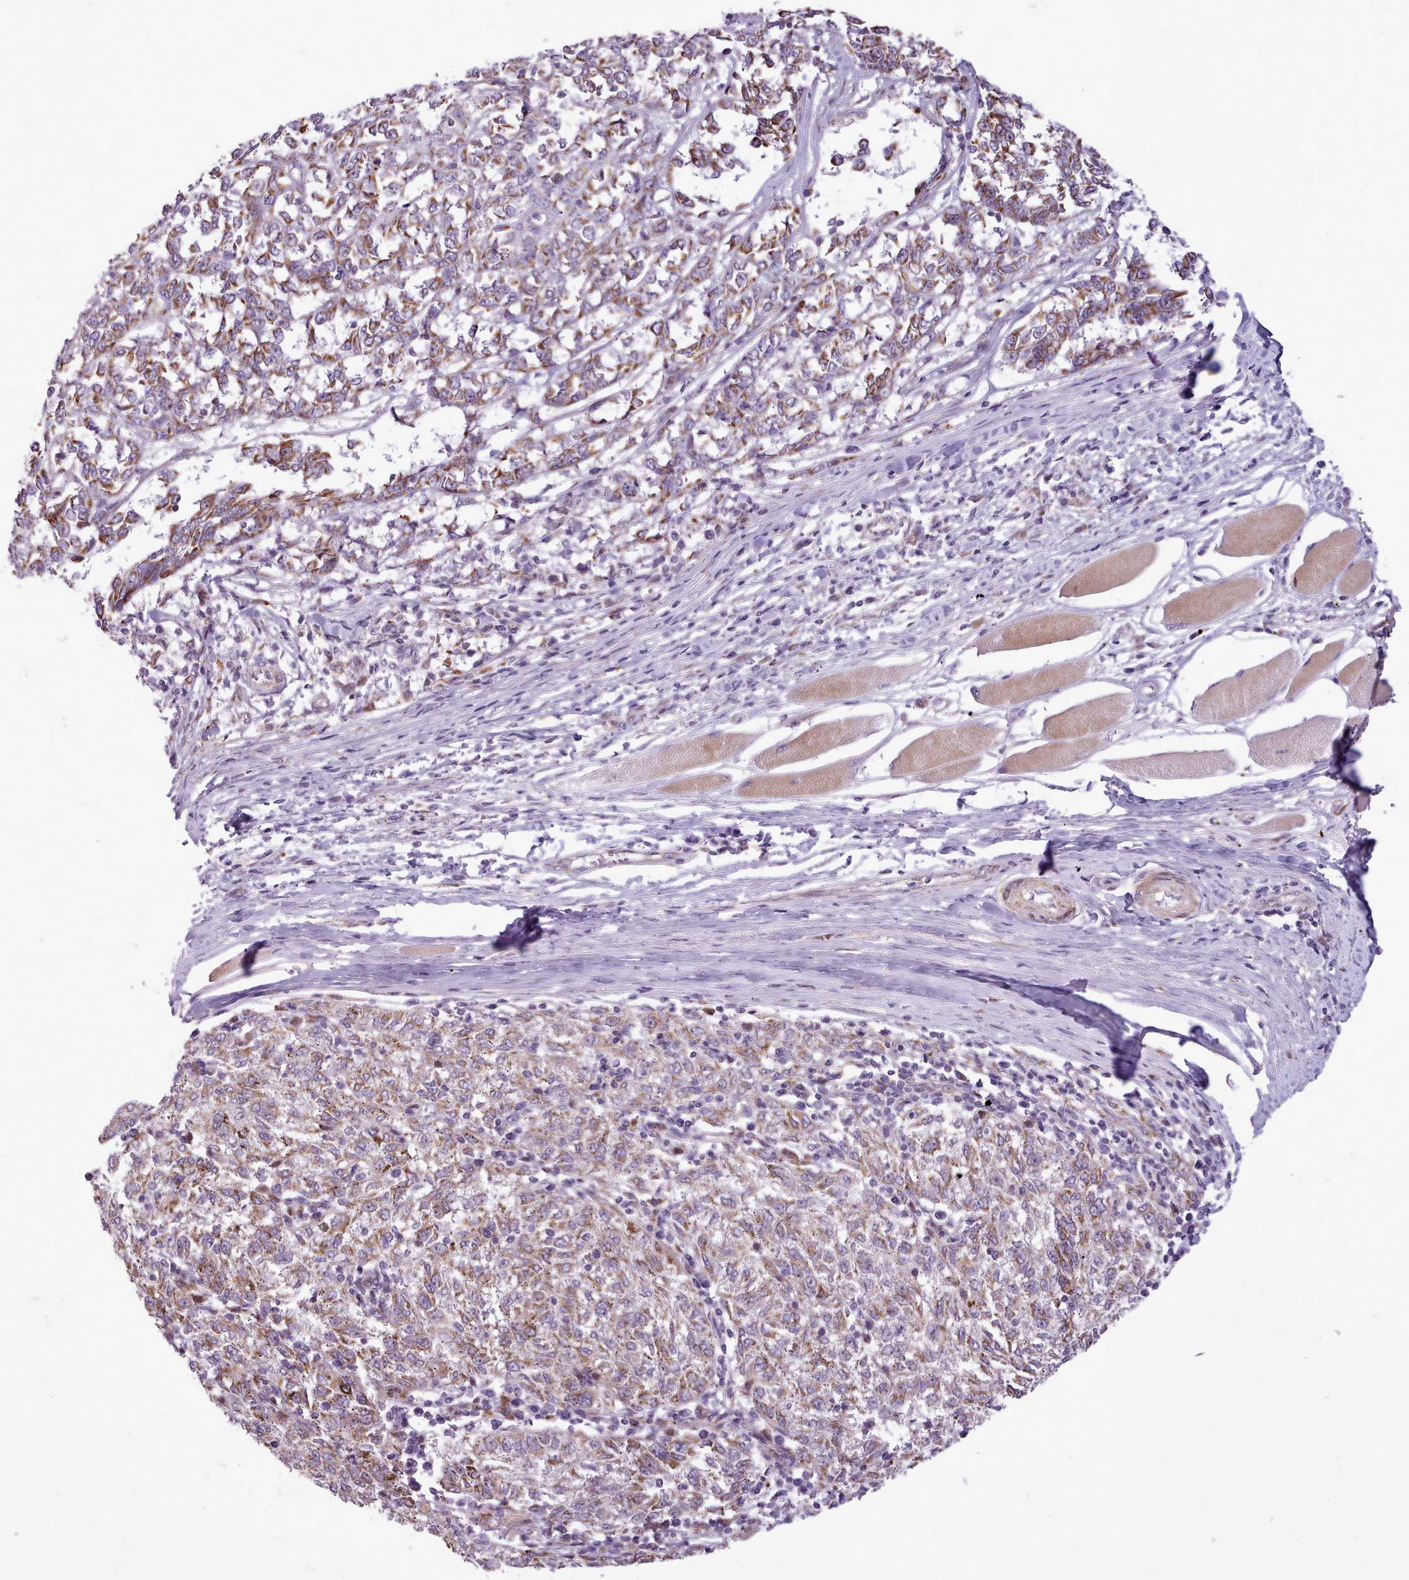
{"staining": {"intensity": "moderate", "quantity": ">75%", "location": "cytoplasmic/membranous"}, "tissue": "melanoma", "cell_type": "Tumor cells", "image_type": "cancer", "snomed": [{"axis": "morphology", "description": "Malignant melanoma, NOS"}, {"axis": "topography", "description": "Skin"}], "caption": "Tumor cells exhibit moderate cytoplasmic/membranous staining in approximately >75% of cells in malignant melanoma.", "gene": "AVL9", "patient": {"sex": "female", "age": 72}}